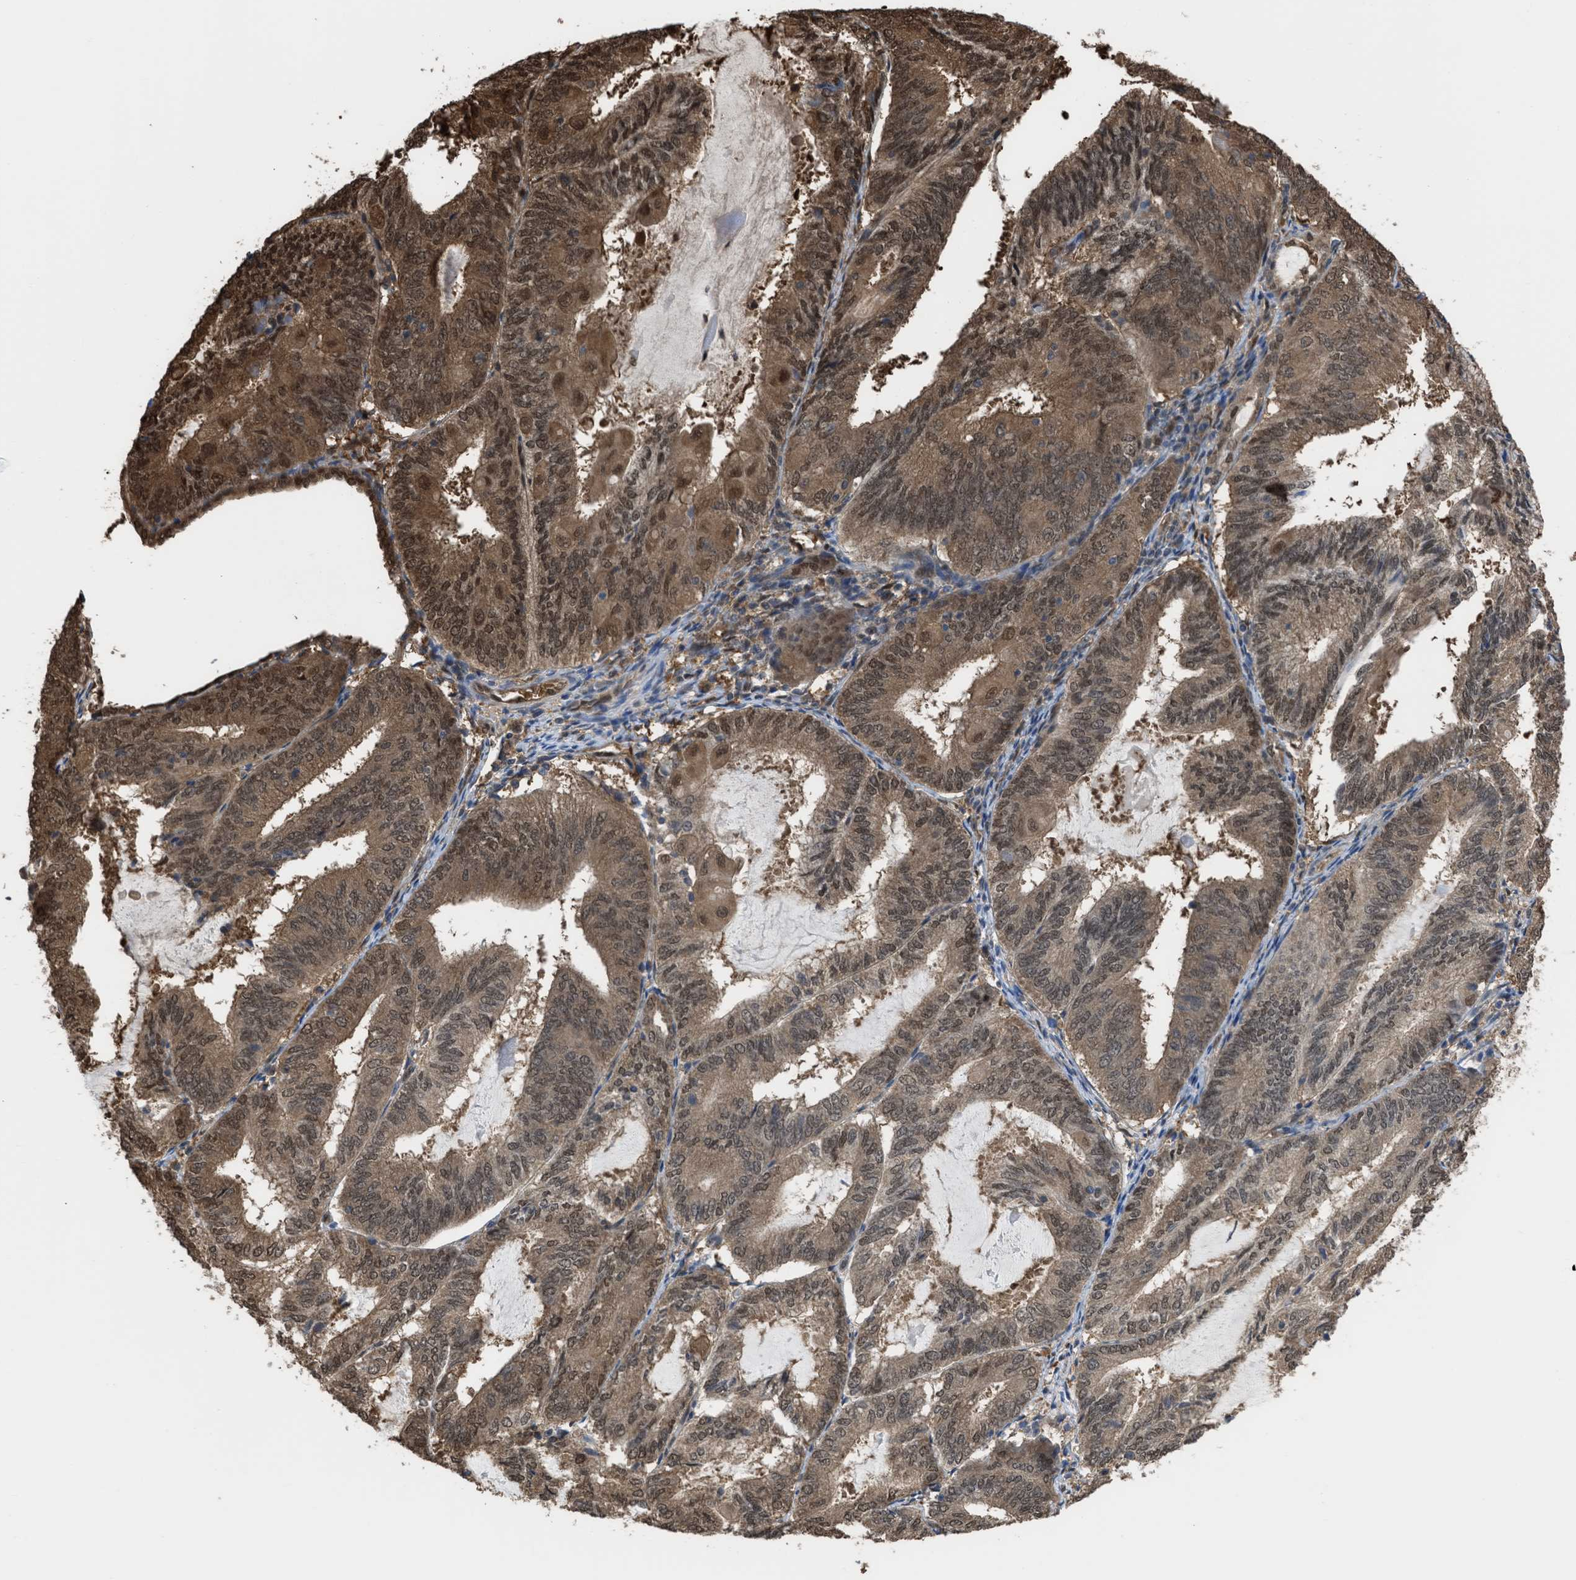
{"staining": {"intensity": "moderate", "quantity": ">75%", "location": "cytoplasmic/membranous,nuclear"}, "tissue": "endometrial cancer", "cell_type": "Tumor cells", "image_type": "cancer", "snomed": [{"axis": "morphology", "description": "Adenocarcinoma, NOS"}, {"axis": "topography", "description": "Endometrium"}], "caption": "Adenocarcinoma (endometrial) stained with a protein marker shows moderate staining in tumor cells.", "gene": "YWHAG", "patient": {"sex": "female", "age": 81}}